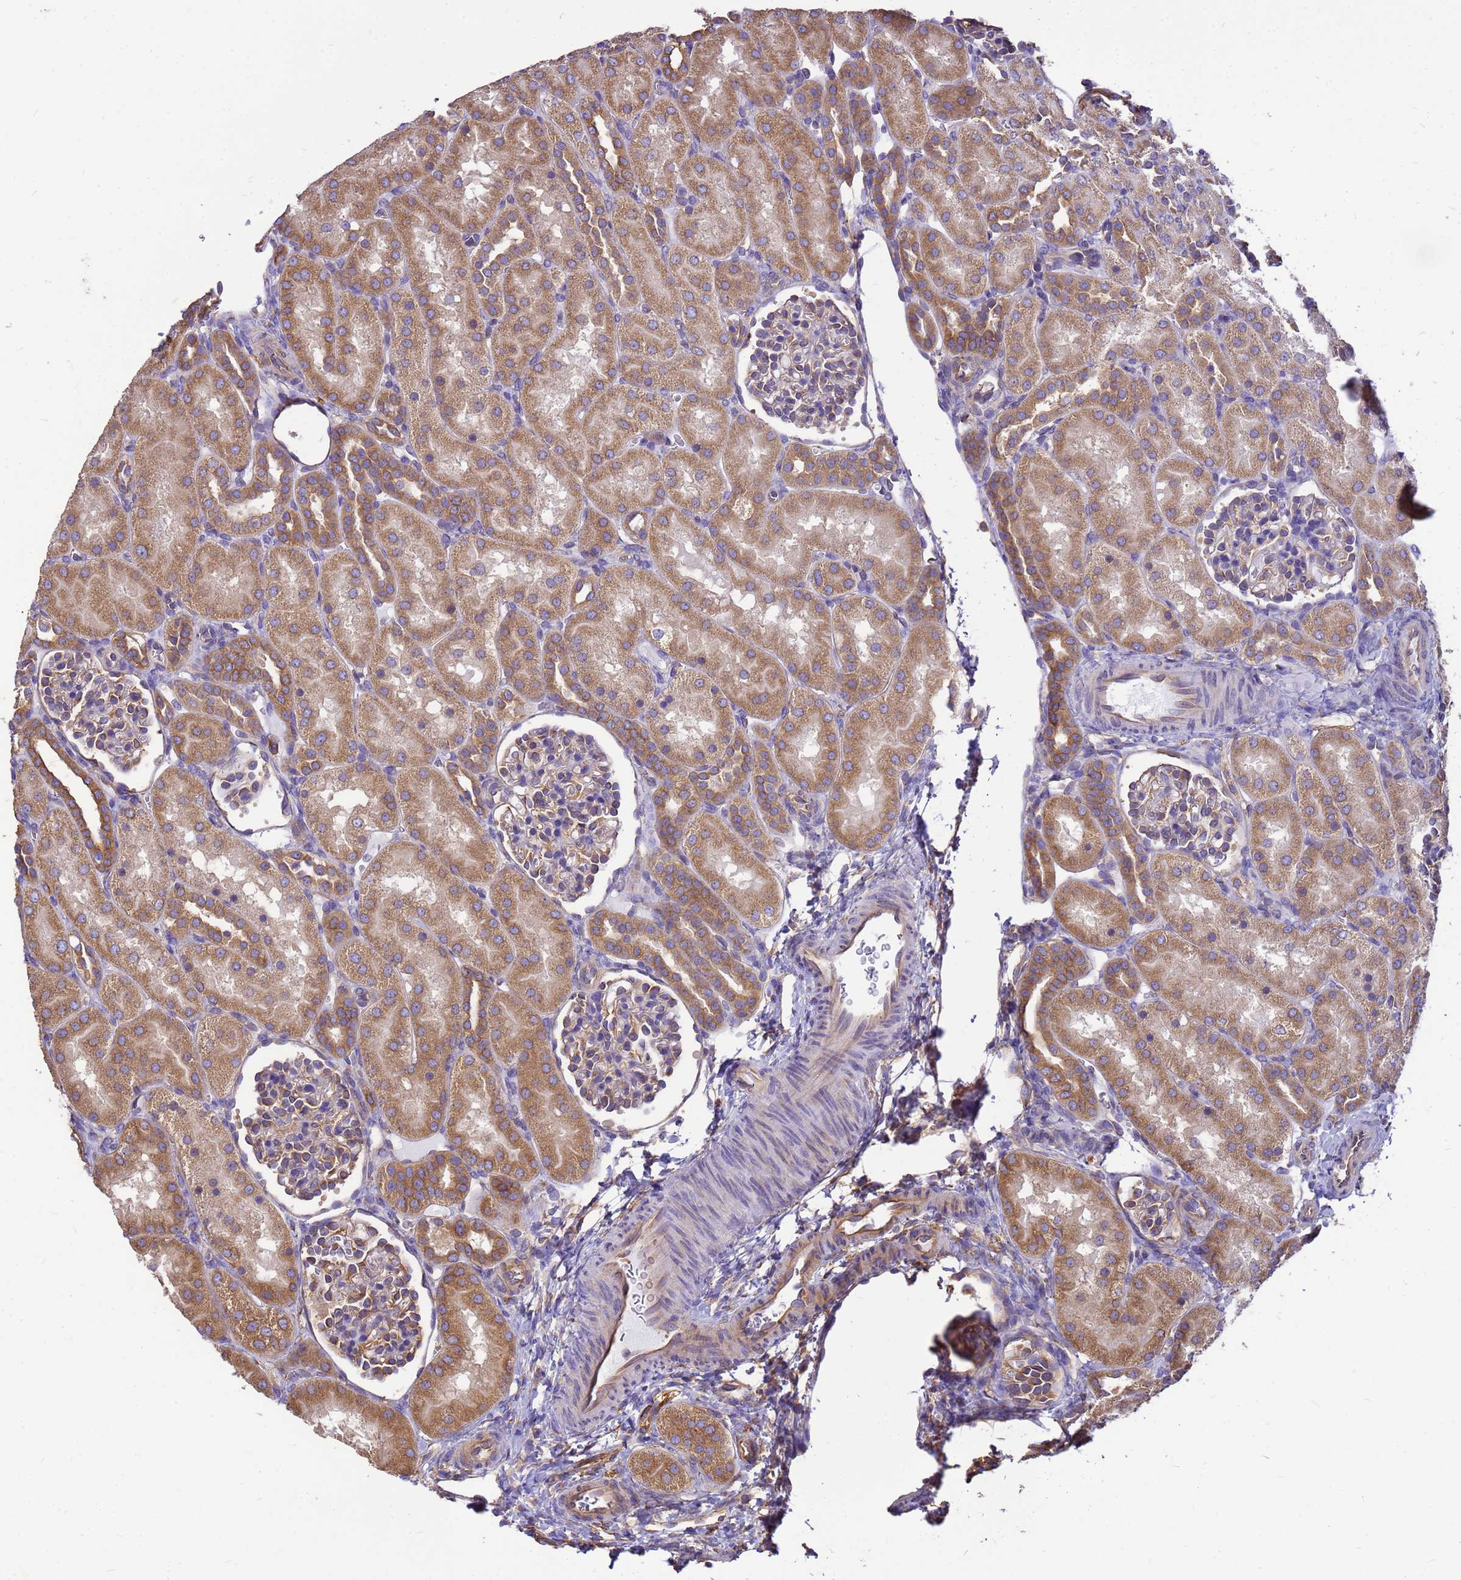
{"staining": {"intensity": "weak", "quantity": "25%-75%", "location": "cytoplasmic/membranous"}, "tissue": "kidney", "cell_type": "Cells in glomeruli", "image_type": "normal", "snomed": [{"axis": "morphology", "description": "Normal tissue, NOS"}, {"axis": "topography", "description": "Kidney"}], "caption": "The micrograph displays a brown stain indicating the presence of a protein in the cytoplasmic/membranous of cells in glomeruli in kidney. (IHC, brightfield microscopy, high magnification).", "gene": "ENSG00000198211", "patient": {"sex": "male", "age": 1}}